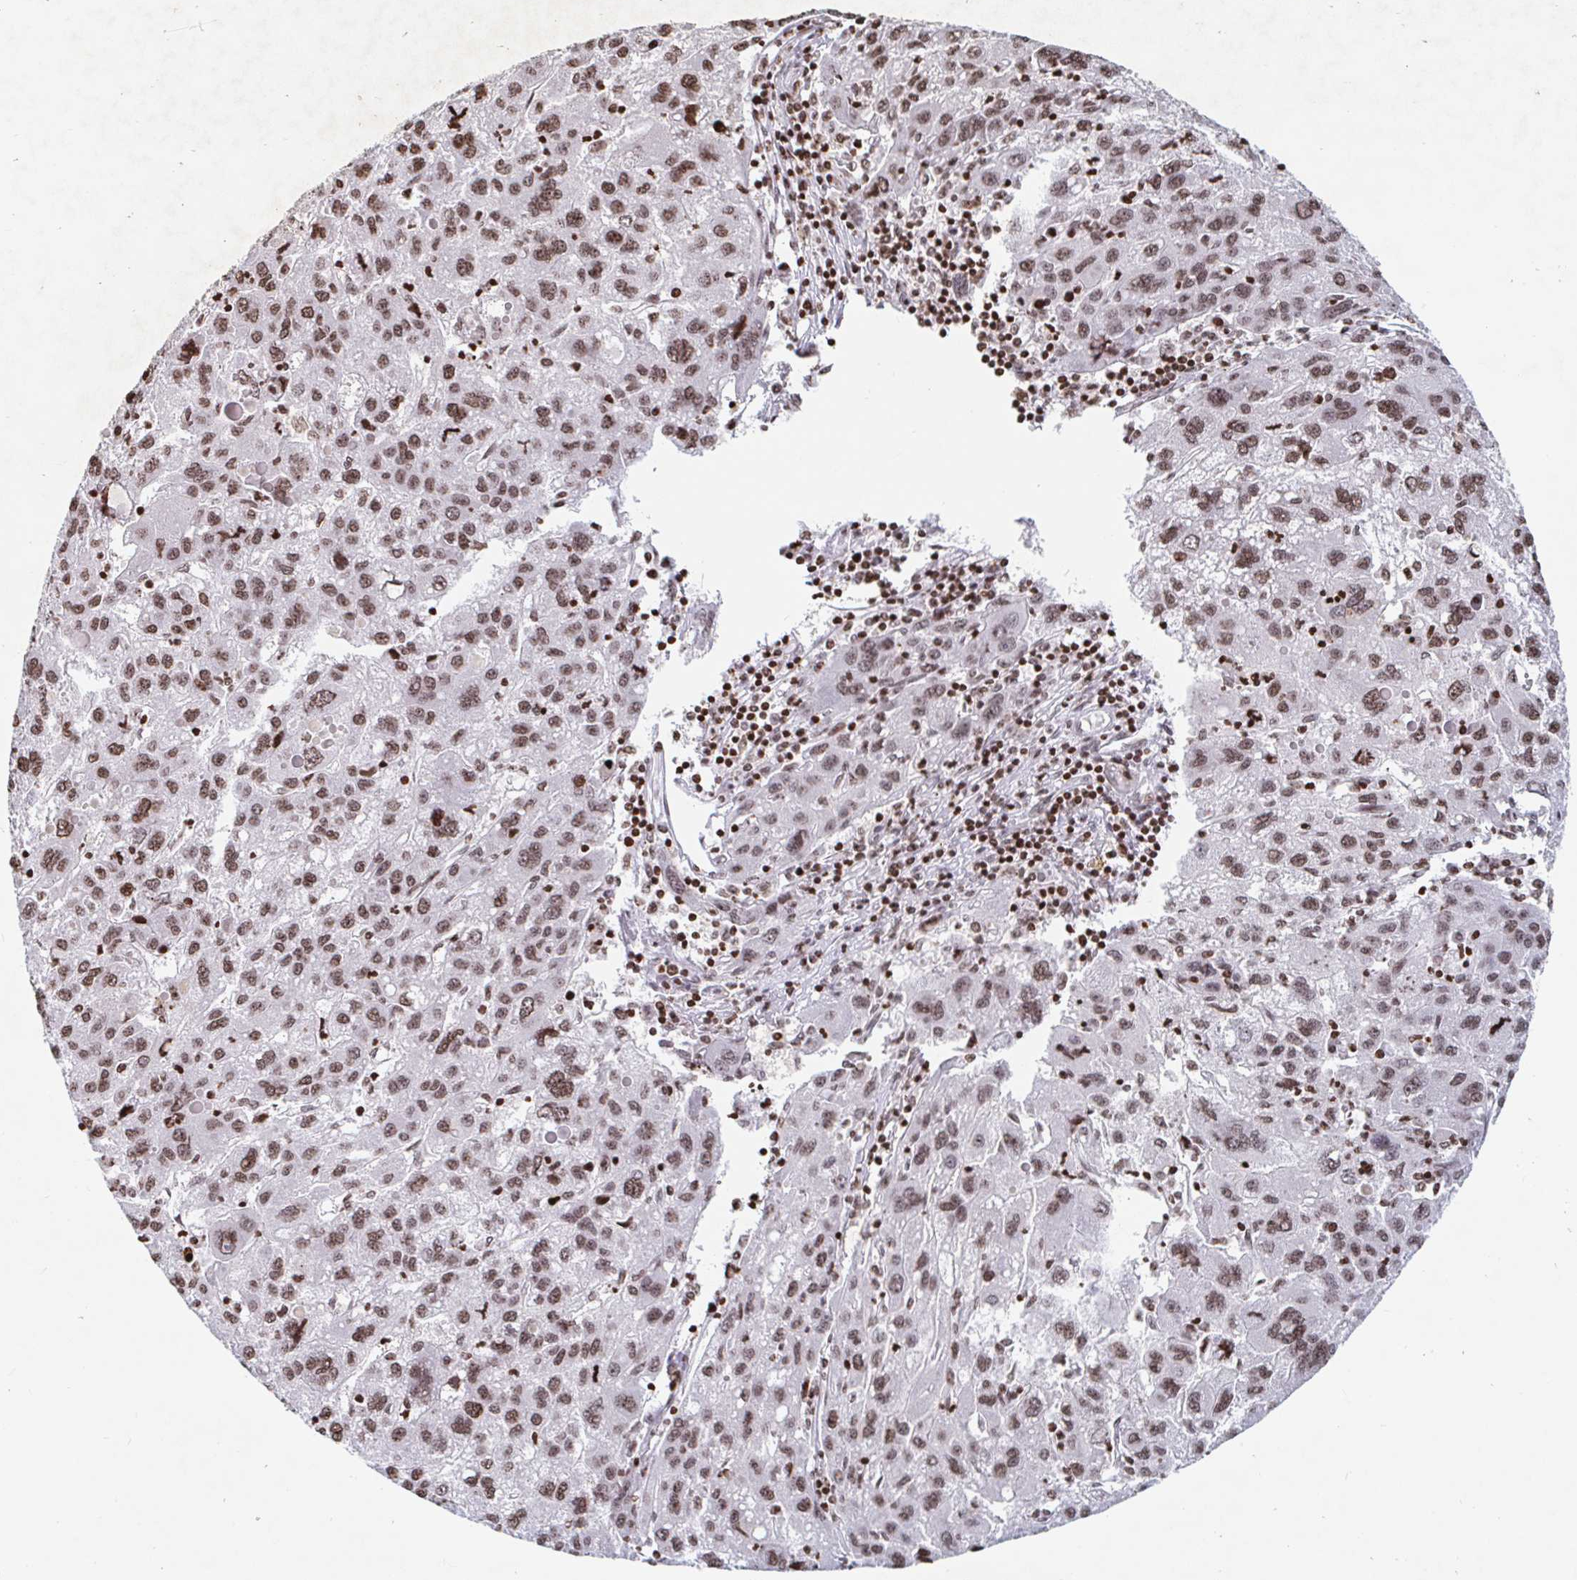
{"staining": {"intensity": "moderate", "quantity": ">75%", "location": "nuclear"}, "tissue": "liver cancer", "cell_type": "Tumor cells", "image_type": "cancer", "snomed": [{"axis": "morphology", "description": "Carcinoma, Hepatocellular, NOS"}, {"axis": "topography", "description": "Liver"}], "caption": "Immunohistochemistry (IHC) image of human hepatocellular carcinoma (liver) stained for a protein (brown), which demonstrates medium levels of moderate nuclear staining in about >75% of tumor cells.", "gene": "HOXC10", "patient": {"sex": "female", "age": 77}}